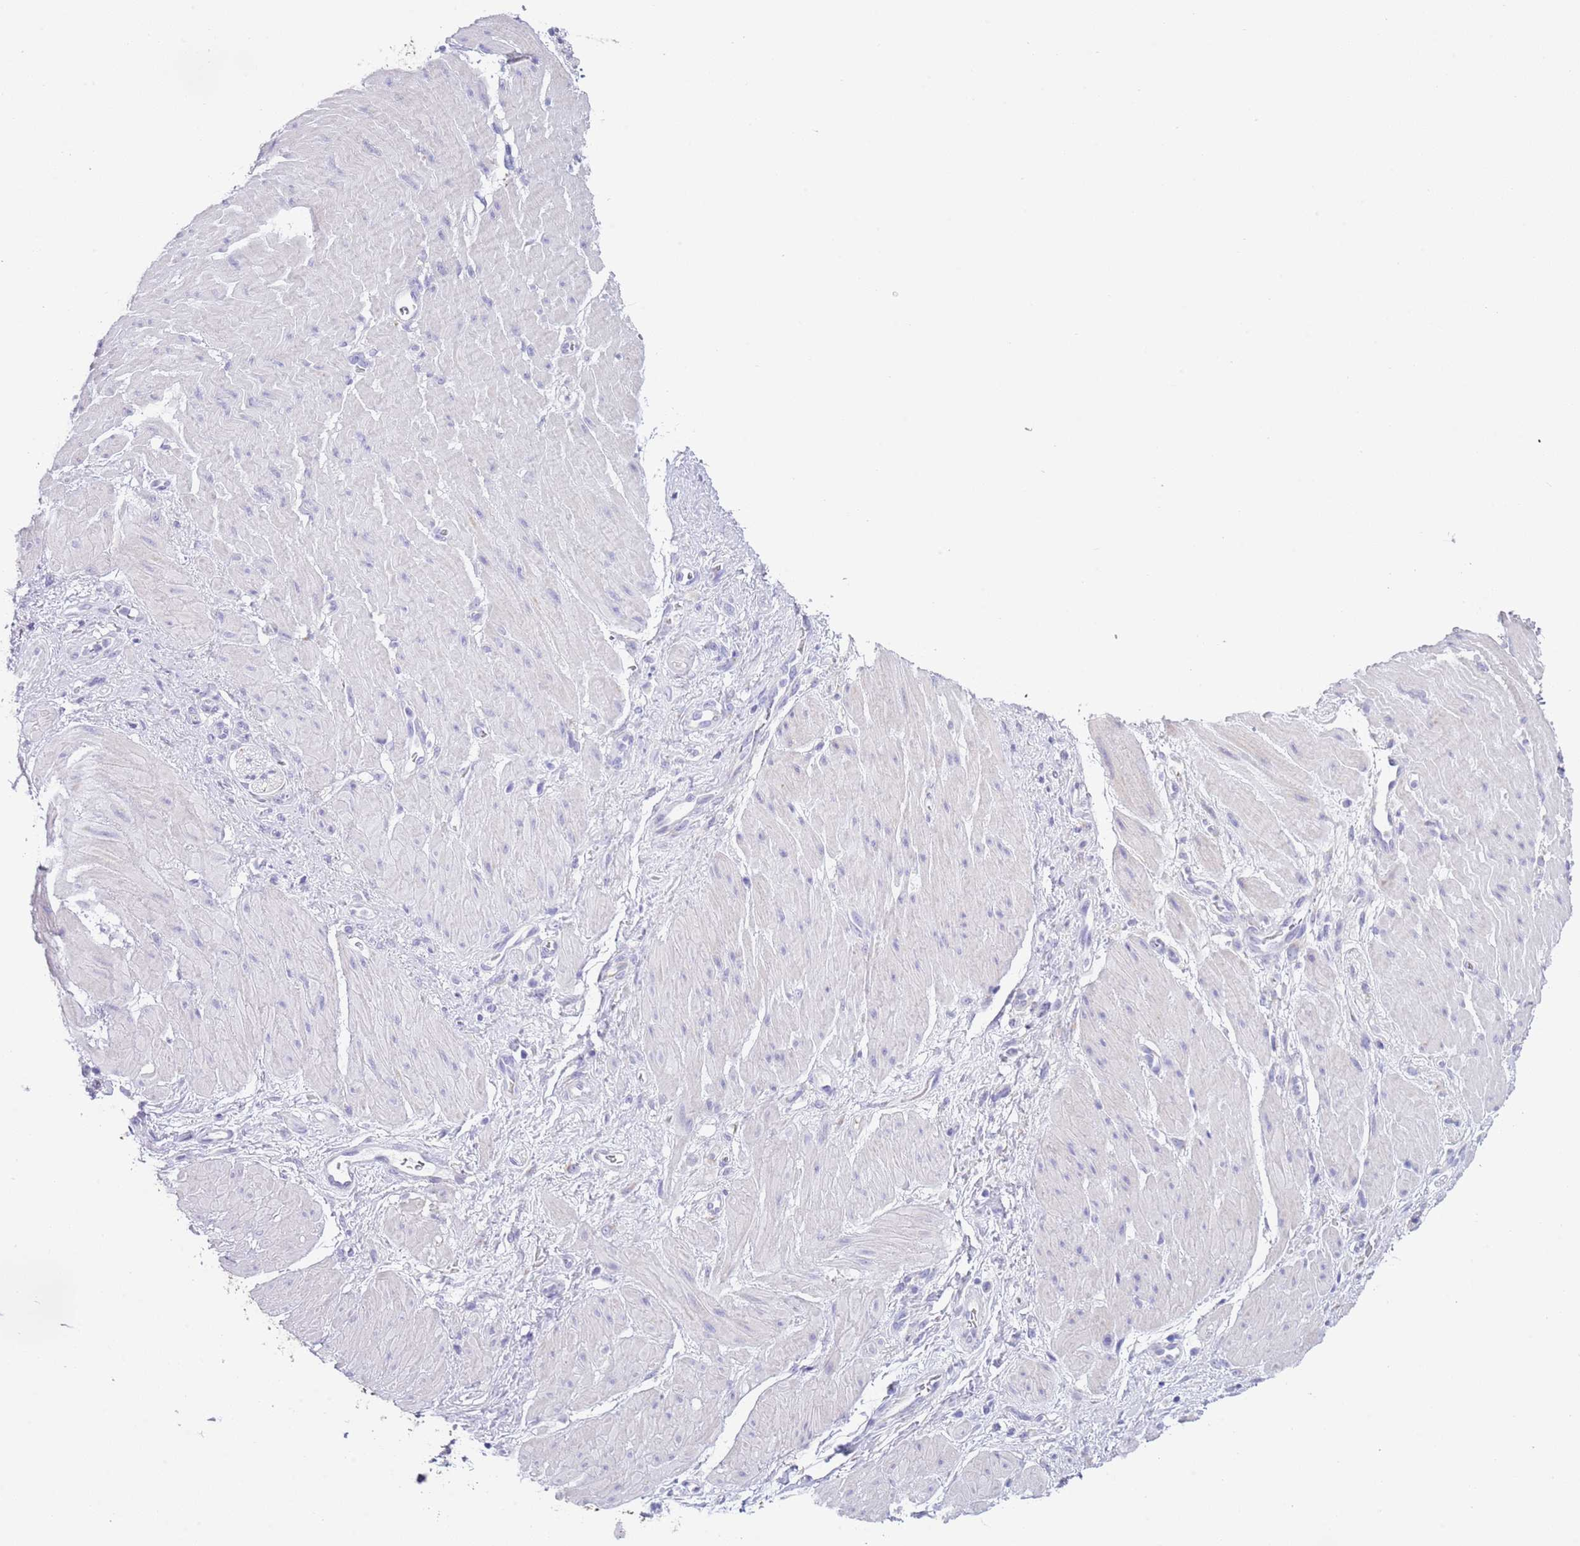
{"staining": {"intensity": "negative", "quantity": "none", "location": "none"}, "tissue": "stomach cancer", "cell_type": "Tumor cells", "image_type": "cancer", "snomed": [{"axis": "morphology", "description": "Adenocarcinoma, NOS"}, {"axis": "topography", "description": "Stomach"}], "caption": "Immunohistochemical staining of stomach cancer (adenocarcinoma) demonstrates no significant positivity in tumor cells. (DAB (3,3'-diaminobenzidine) IHC, high magnification).", "gene": "ABHD17C", "patient": {"sex": "male", "age": 48}}